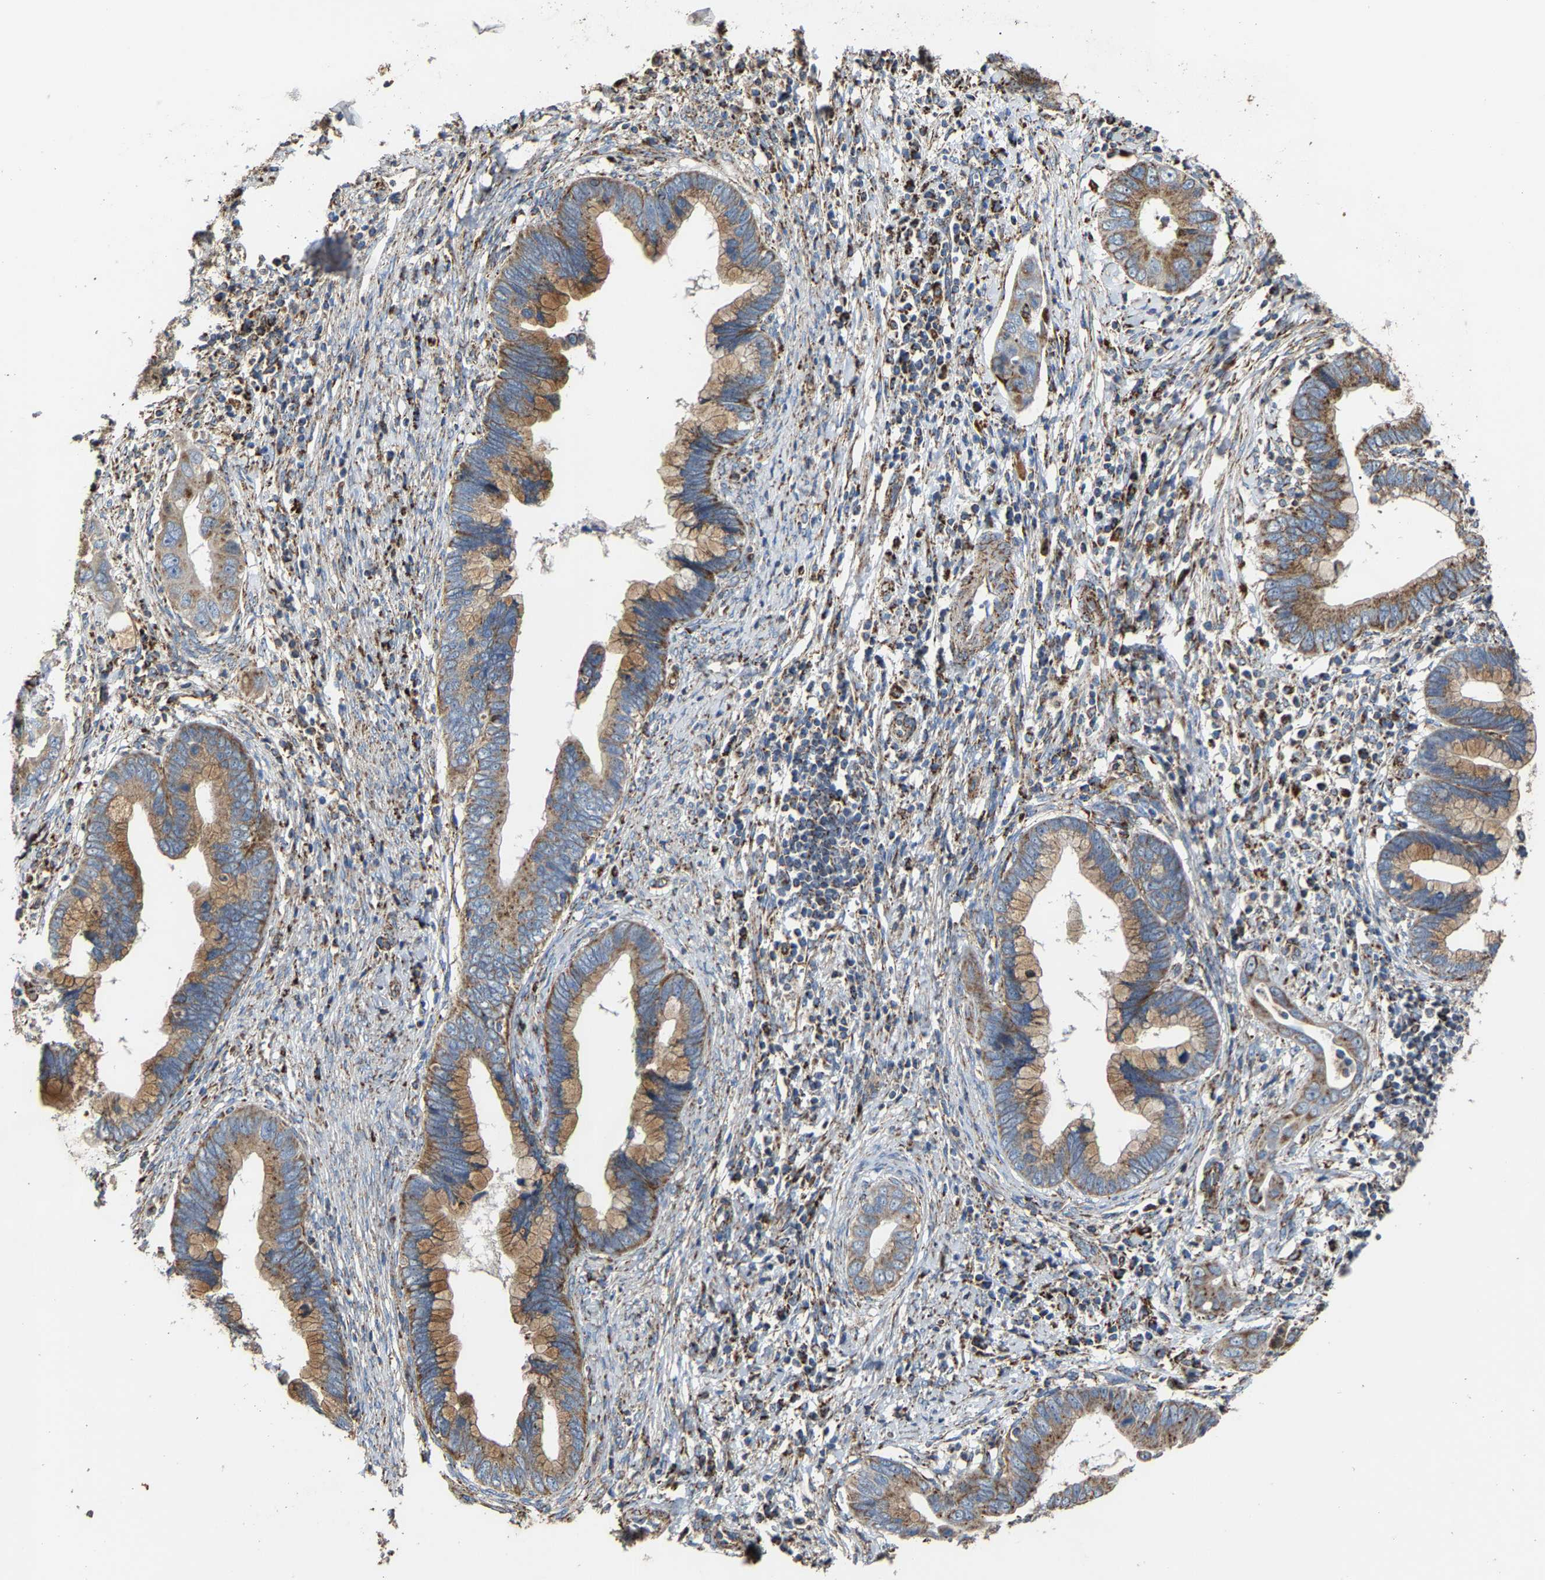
{"staining": {"intensity": "moderate", "quantity": ">75%", "location": "cytoplasmic/membranous"}, "tissue": "cervical cancer", "cell_type": "Tumor cells", "image_type": "cancer", "snomed": [{"axis": "morphology", "description": "Adenocarcinoma, NOS"}, {"axis": "topography", "description": "Cervix"}], "caption": "Tumor cells demonstrate medium levels of moderate cytoplasmic/membranous expression in approximately >75% of cells in human cervical cancer (adenocarcinoma). (Brightfield microscopy of DAB IHC at high magnification).", "gene": "NDUFV3", "patient": {"sex": "female", "age": 44}}